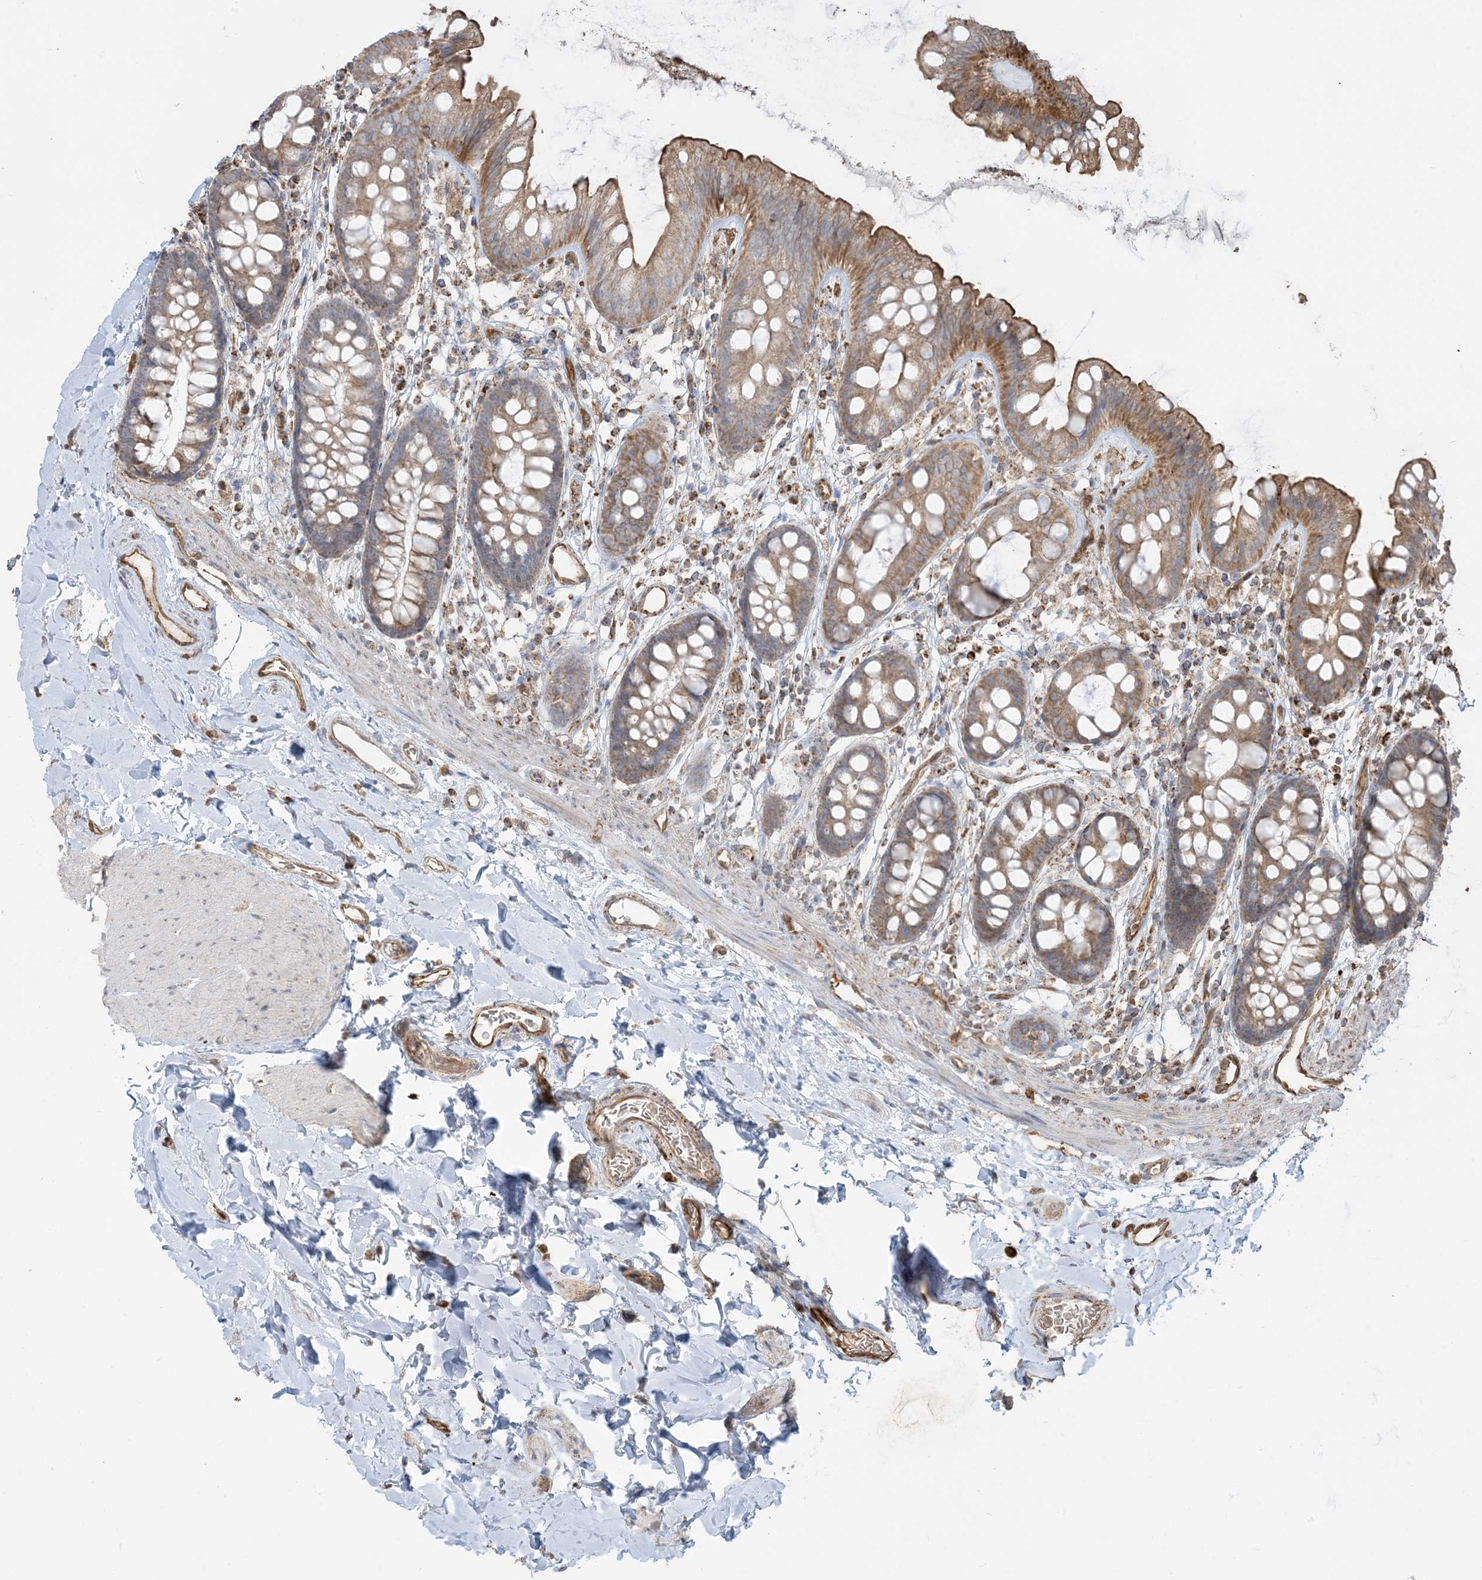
{"staining": {"intensity": "moderate", "quantity": ">75%", "location": "cytoplasmic/membranous"}, "tissue": "colon", "cell_type": "Endothelial cells", "image_type": "normal", "snomed": [{"axis": "morphology", "description": "Normal tissue, NOS"}, {"axis": "topography", "description": "Colon"}], "caption": "The micrograph reveals immunohistochemical staining of normal colon. There is moderate cytoplasmic/membranous expression is present in approximately >75% of endothelial cells.", "gene": "PPM1F", "patient": {"sex": "female", "age": 62}}